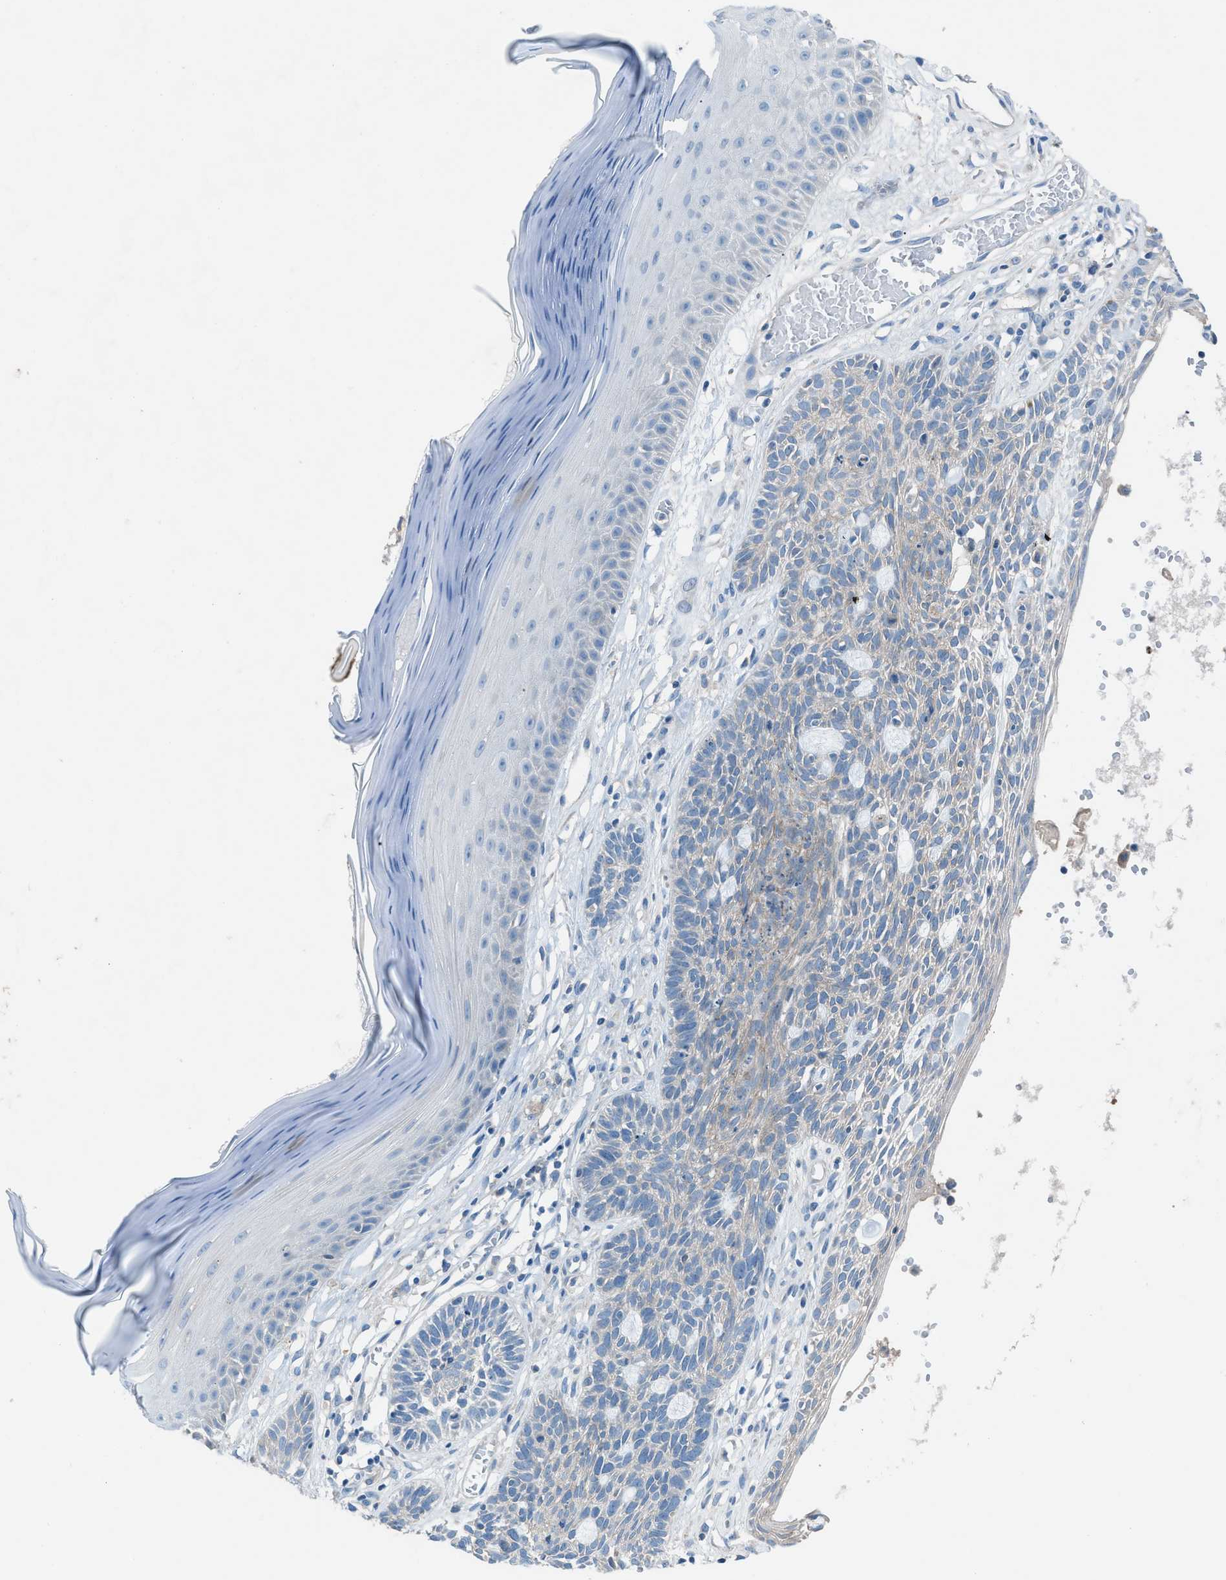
{"staining": {"intensity": "weak", "quantity": "<25%", "location": "cytoplasmic/membranous"}, "tissue": "skin cancer", "cell_type": "Tumor cells", "image_type": "cancer", "snomed": [{"axis": "morphology", "description": "Basal cell carcinoma"}, {"axis": "topography", "description": "Skin"}], "caption": "Immunohistochemistry (IHC) micrograph of neoplastic tissue: skin basal cell carcinoma stained with DAB (3,3'-diaminobenzidine) shows no significant protein staining in tumor cells.", "gene": "C5AR2", "patient": {"sex": "male", "age": 67}}